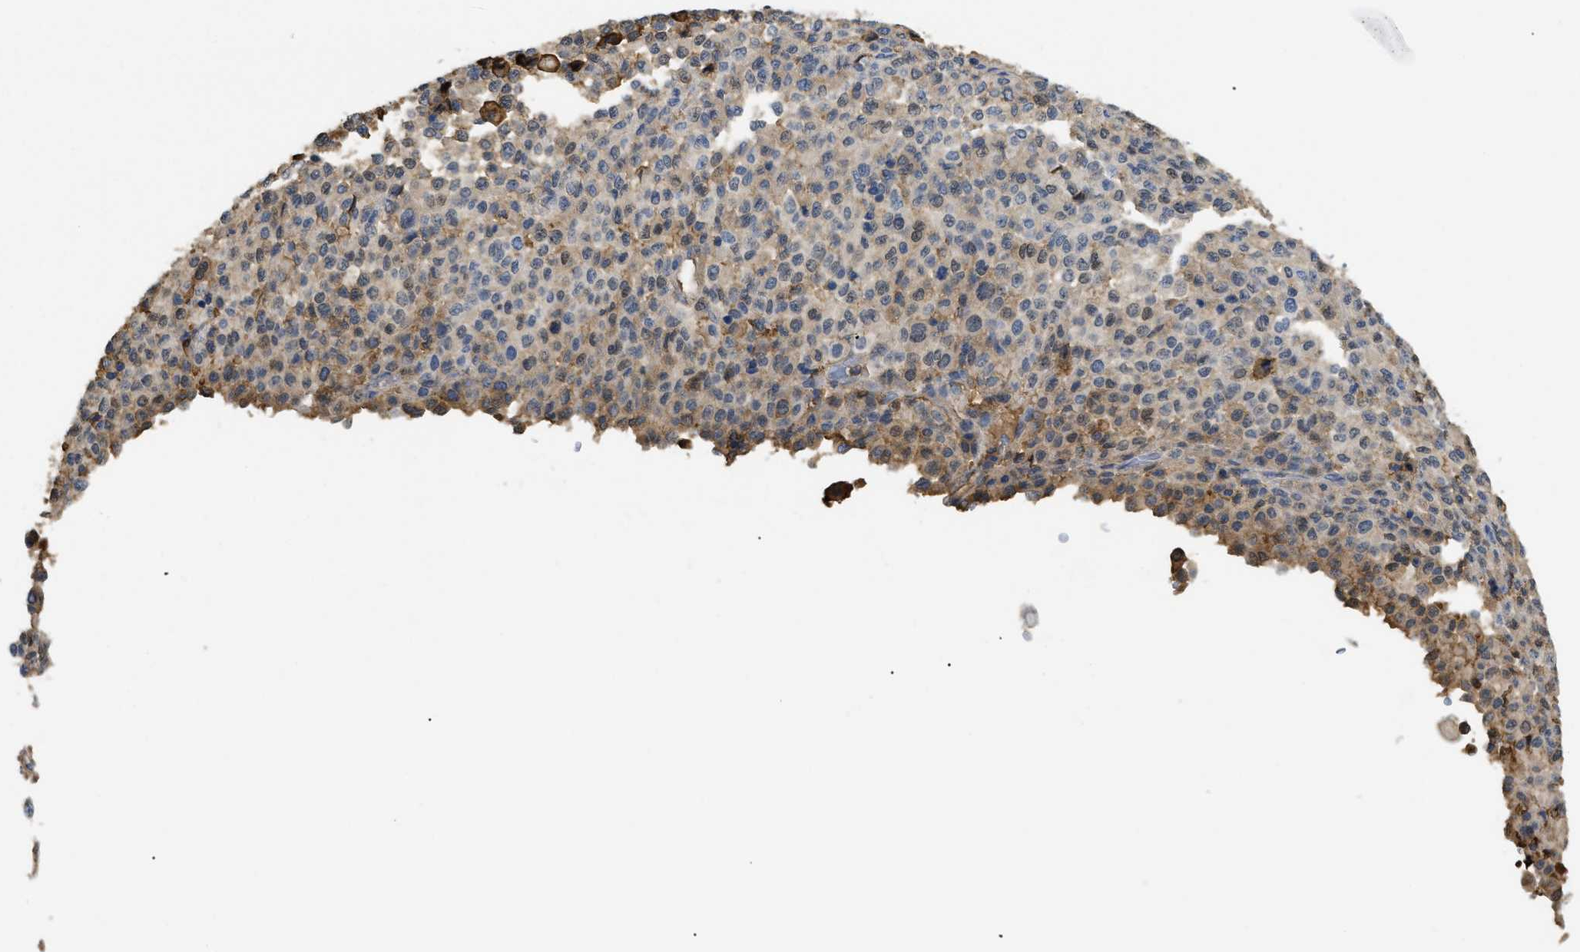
{"staining": {"intensity": "moderate", "quantity": "<25%", "location": "cytoplasmic/membranous"}, "tissue": "melanoma", "cell_type": "Tumor cells", "image_type": "cancer", "snomed": [{"axis": "morphology", "description": "Malignant melanoma, Metastatic site"}, {"axis": "topography", "description": "Pancreas"}], "caption": "Approximately <25% of tumor cells in human melanoma reveal moderate cytoplasmic/membranous protein expression as visualized by brown immunohistochemical staining.", "gene": "ANXA4", "patient": {"sex": "female", "age": 30}}